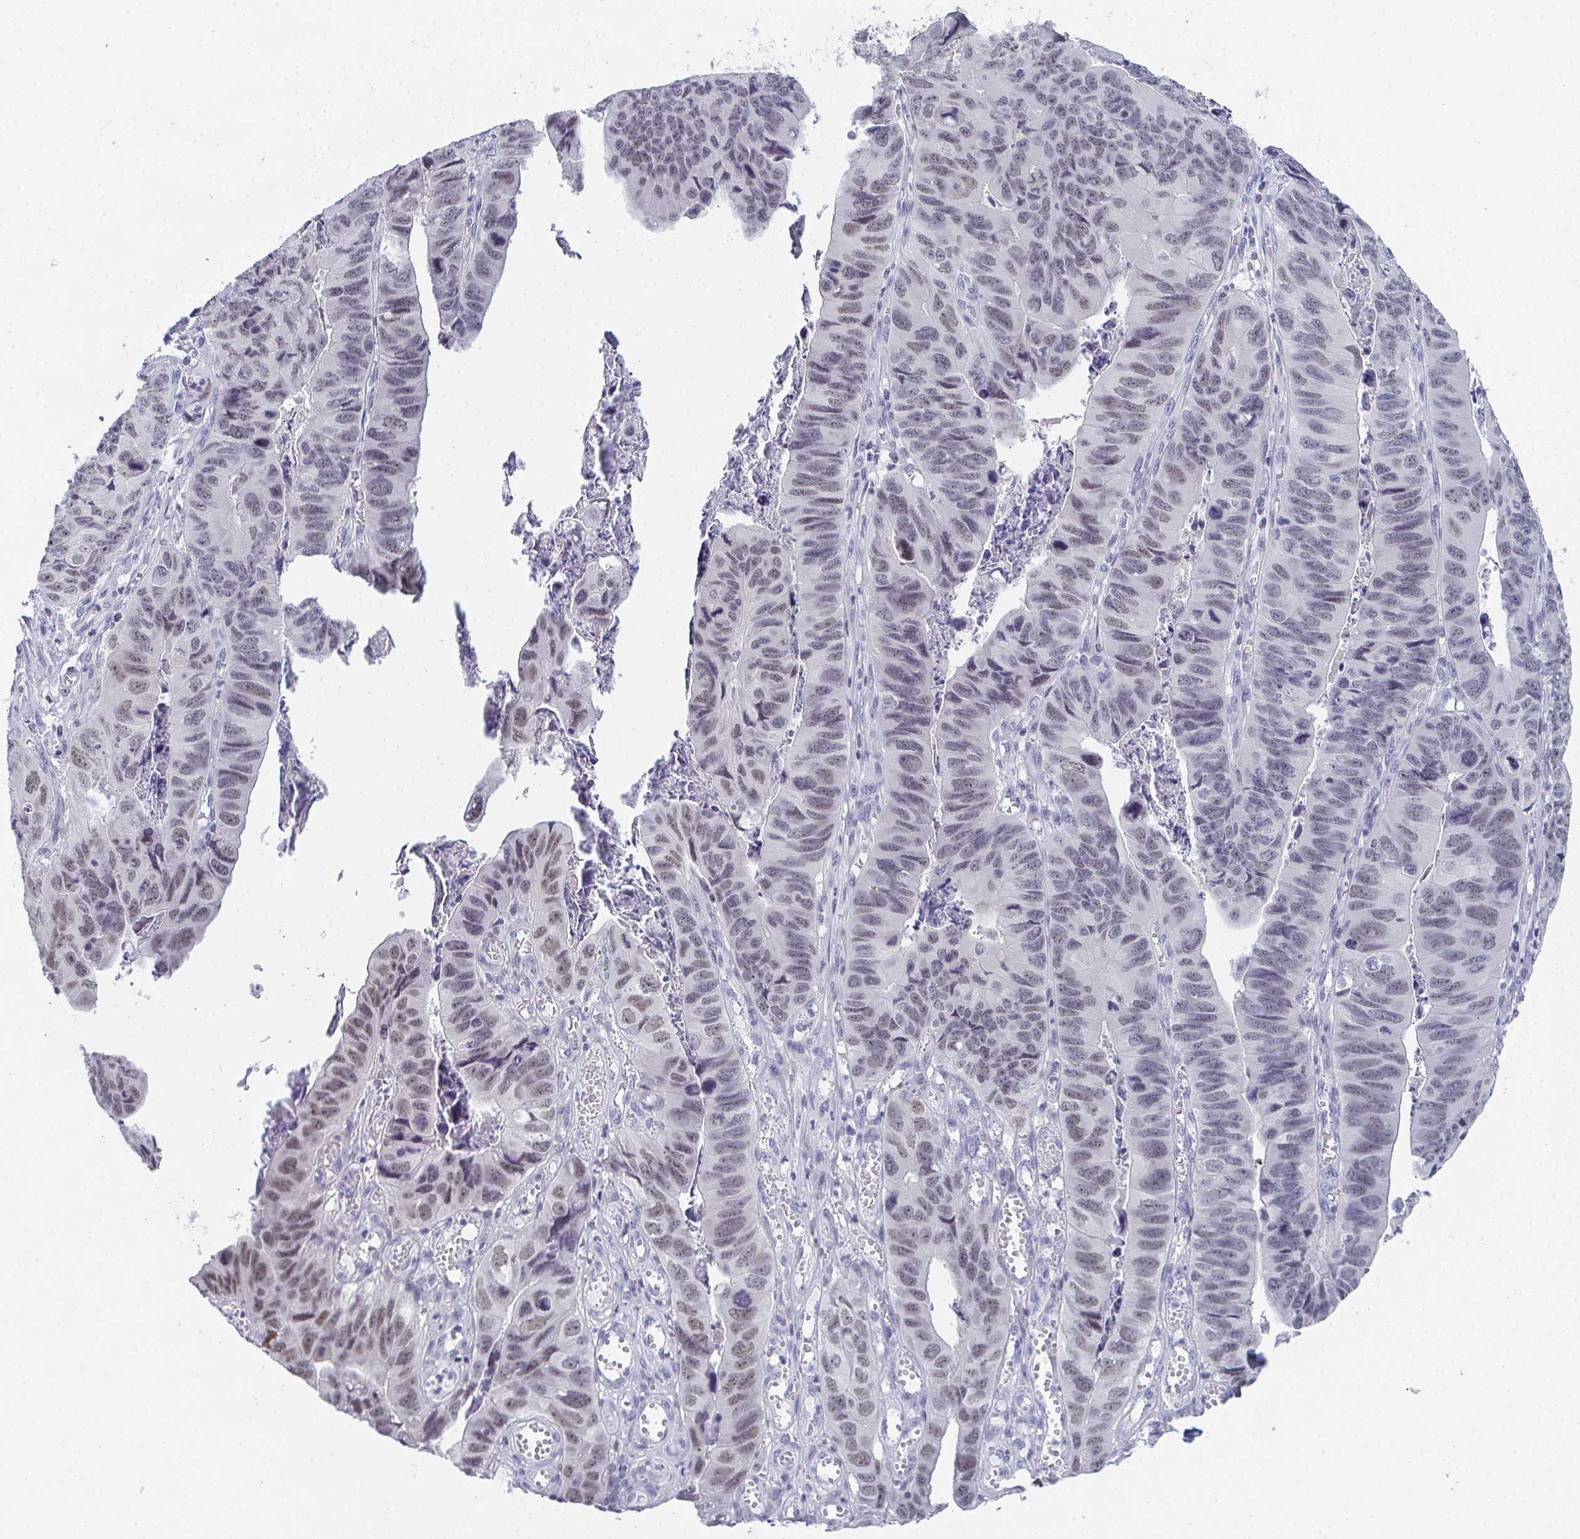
{"staining": {"intensity": "weak", "quantity": "25%-75%", "location": "nuclear"}, "tissue": "stomach cancer", "cell_type": "Tumor cells", "image_type": "cancer", "snomed": [{"axis": "morphology", "description": "Adenocarcinoma, NOS"}, {"axis": "topography", "description": "Stomach, lower"}], "caption": "Protein expression analysis of human stomach adenocarcinoma reveals weak nuclear positivity in about 25%-75% of tumor cells.", "gene": "PYCR3", "patient": {"sex": "male", "age": 77}}